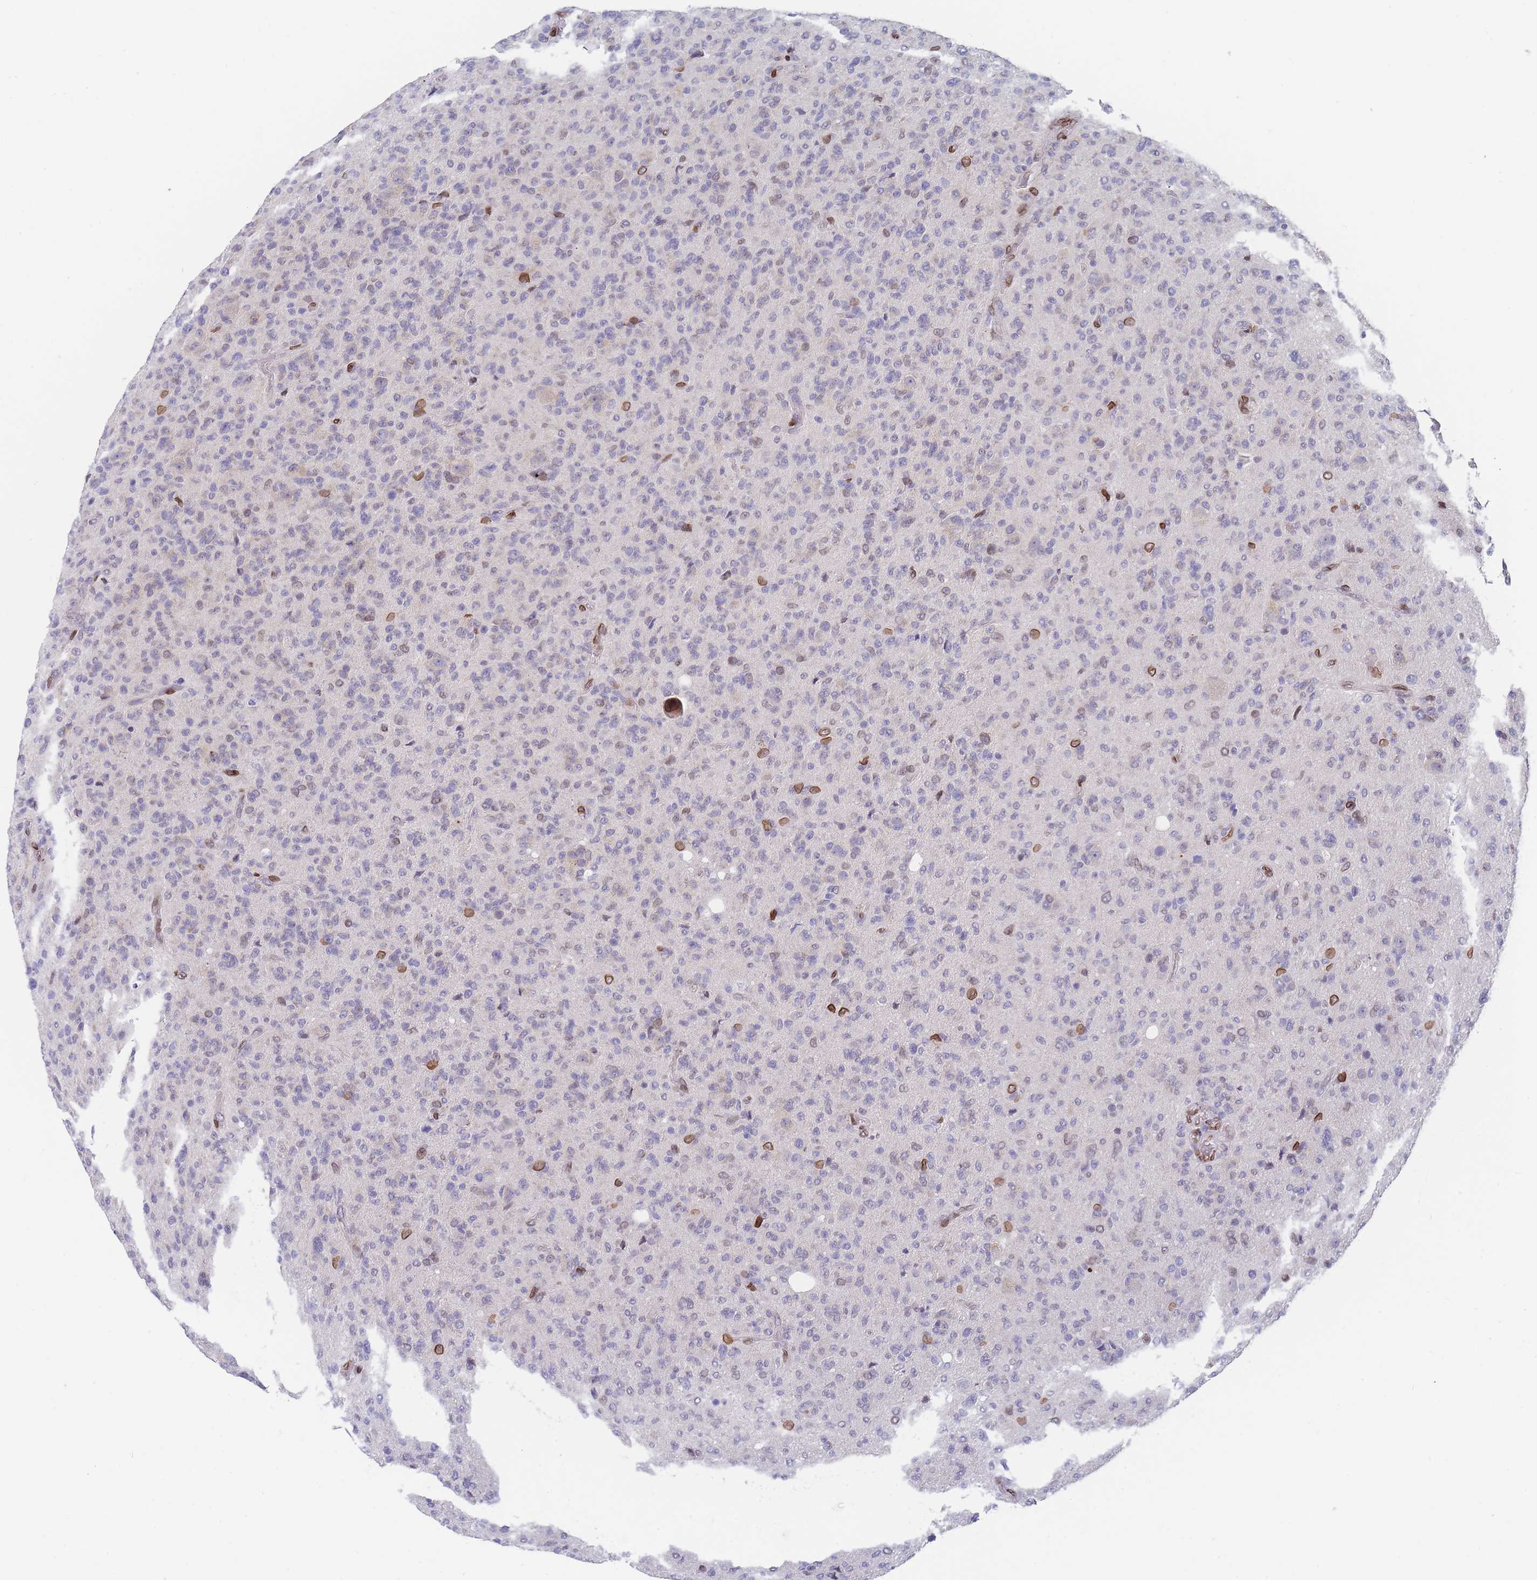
{"staining": {"intensity": "moderate", "quantity": "<25%", "location": "cytoplasmic/membranous,nuclear"}, "tissue": "glioma", "cell_type": "Tumor cells", "image_type": "cancer", "snomed": [{"axis": "morphology", "description": "Glioma, malignant, High grade"}, {"axis": "topography", "description": "Brain"}], "caption": "A brown stain shows moderate cytoplasmic/membranous and nuclear expression of a protein in glioma tumor cells.", "gene": "ZBTB1", "patient": {"sex": "female", "age": 57}}